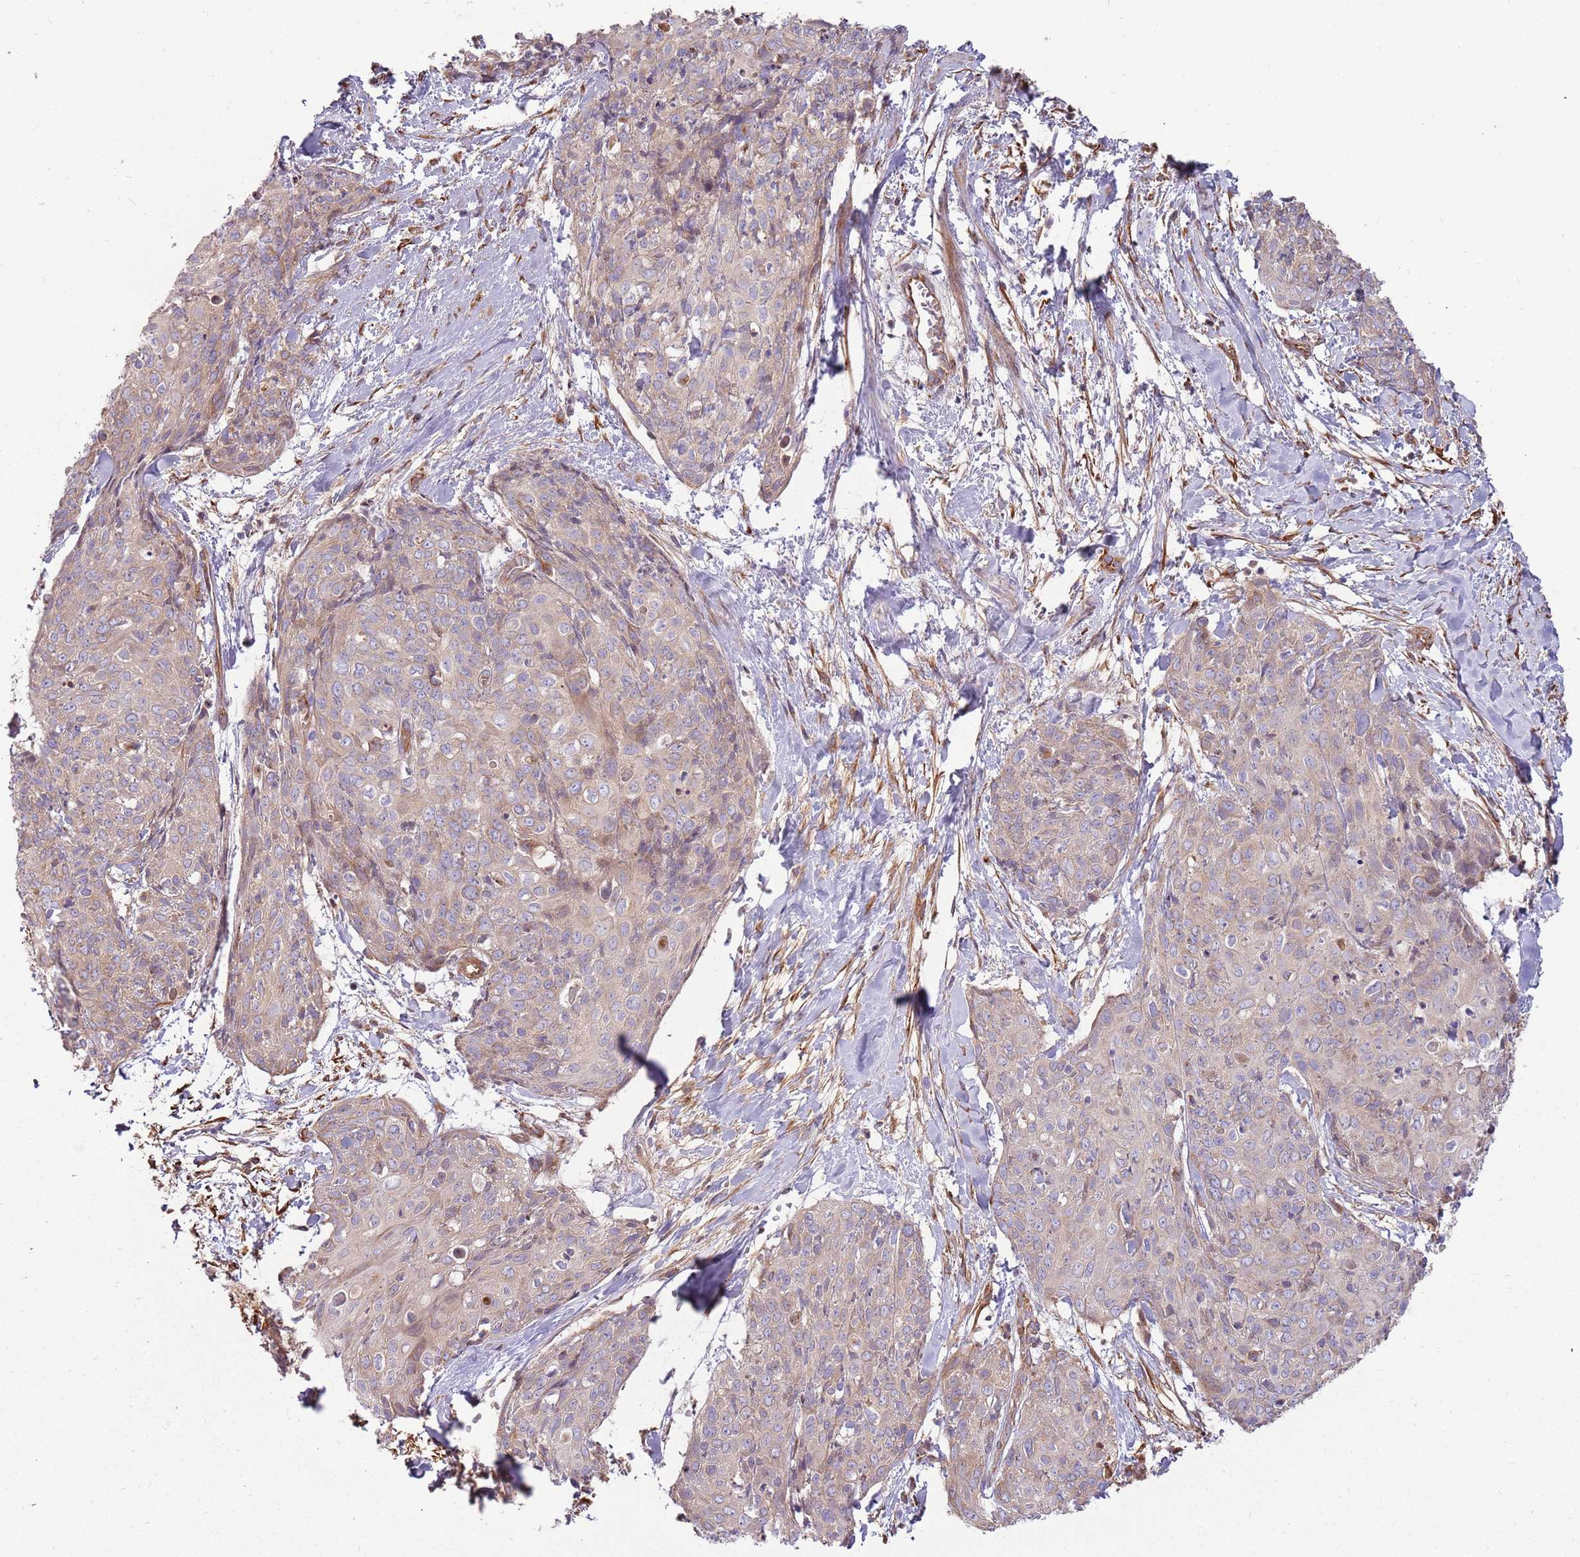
{"staining": {"intensity": "negative", "quantity": "none", "location": "none"}, "tissue": "skin cancer", "cell_type": "Tumor cells", "image_type": "cancer", "snomed": [{"axis": "morphology", "description": "Squamous cell carcinoma, NOS"}, {"axis": "topography", "description": "Skin"}, {"axis": "topography", "description": "Vulva"}], "caption": "Skin cancer was stained to show a protein in brown. There is no significant staining in tumor cells.", "gene": "EMC1", "patient": {"sex": "female", "age": 85}}